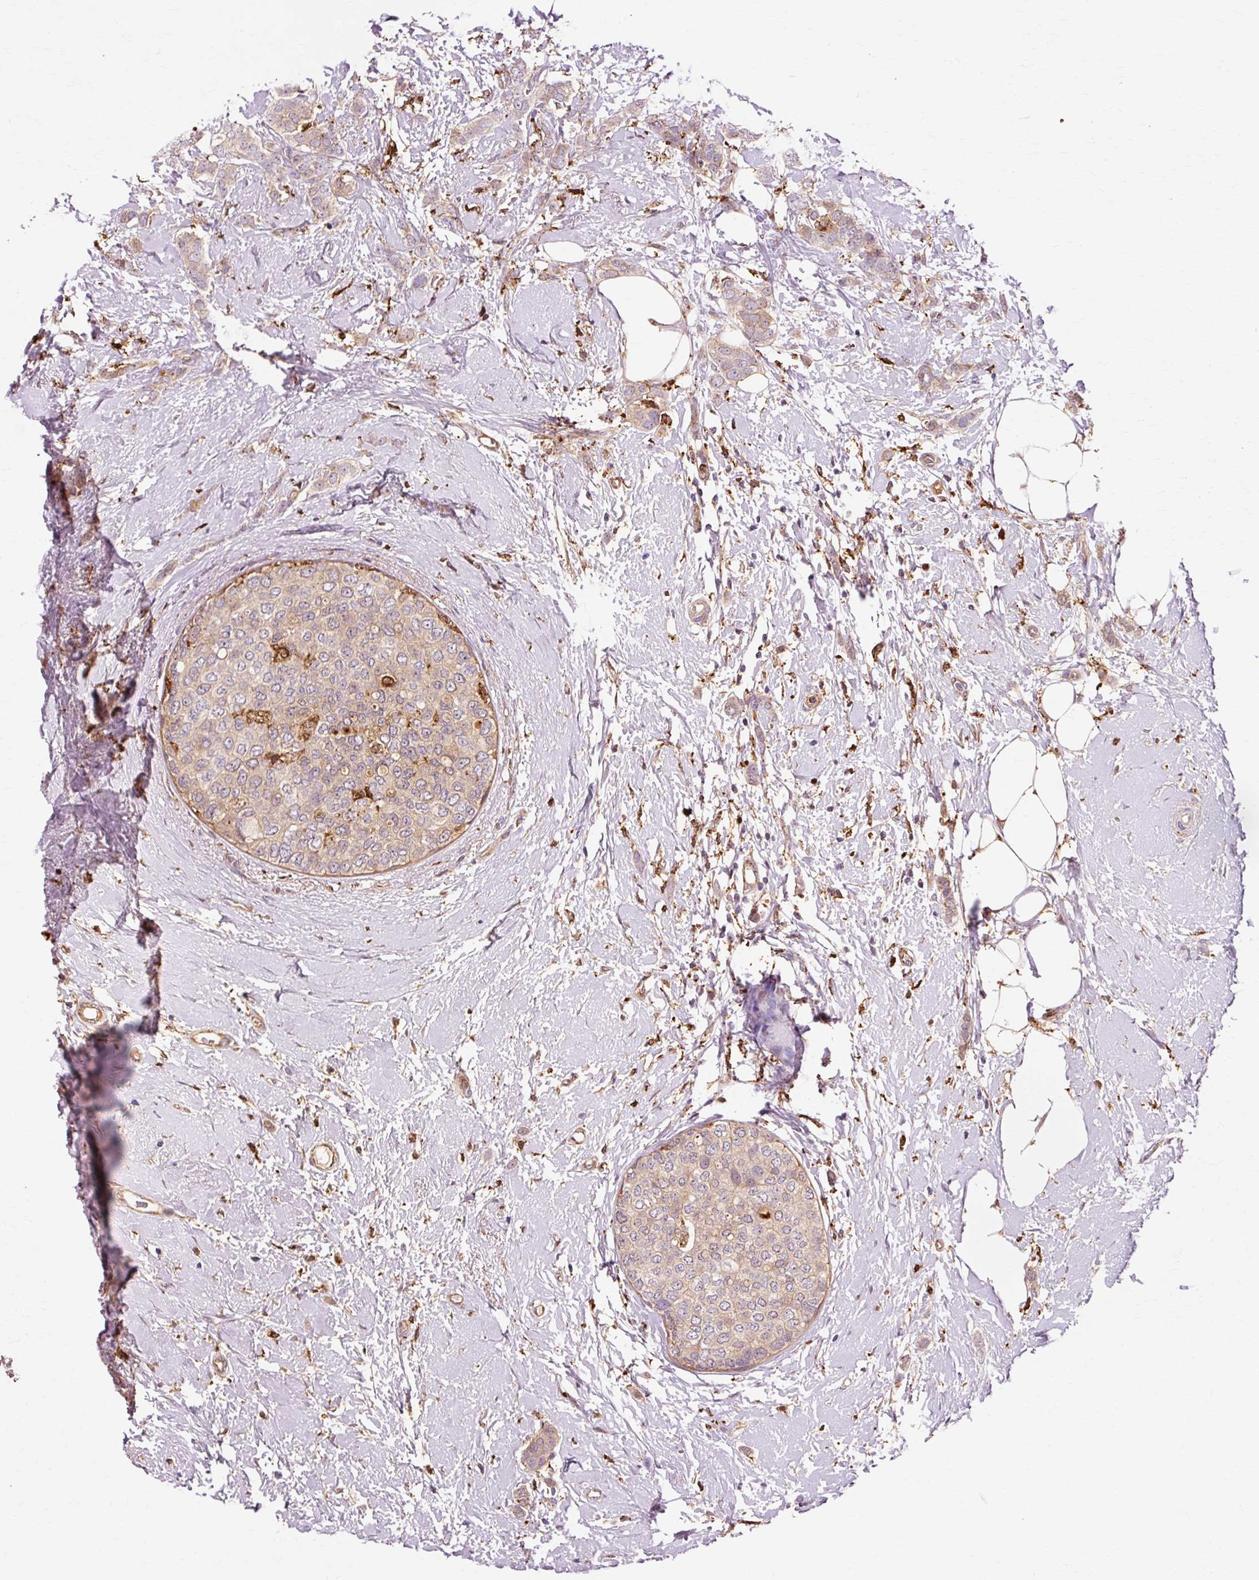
{"staining": {"intensity": "weak", "quantity": ">75%", "location": "cytoplasmic/membranous"}, "tissue": "breast cancer", "cell_type": "Tumor cells", "image_type": "cancer", "snomed": [{"axis": "morphology", "description": "Duct carcinoma"}, {"axis": "topography", "description": "Breast"}], "caption": "Protein expression analysis of breast cancer (infiltrating ductal carcinoma) shows weak cytoplasmic/membranous staining in approximately >75% of tumor cells.", "gene": "GPX1", "patient": {"sex": "female", "age": 72}}